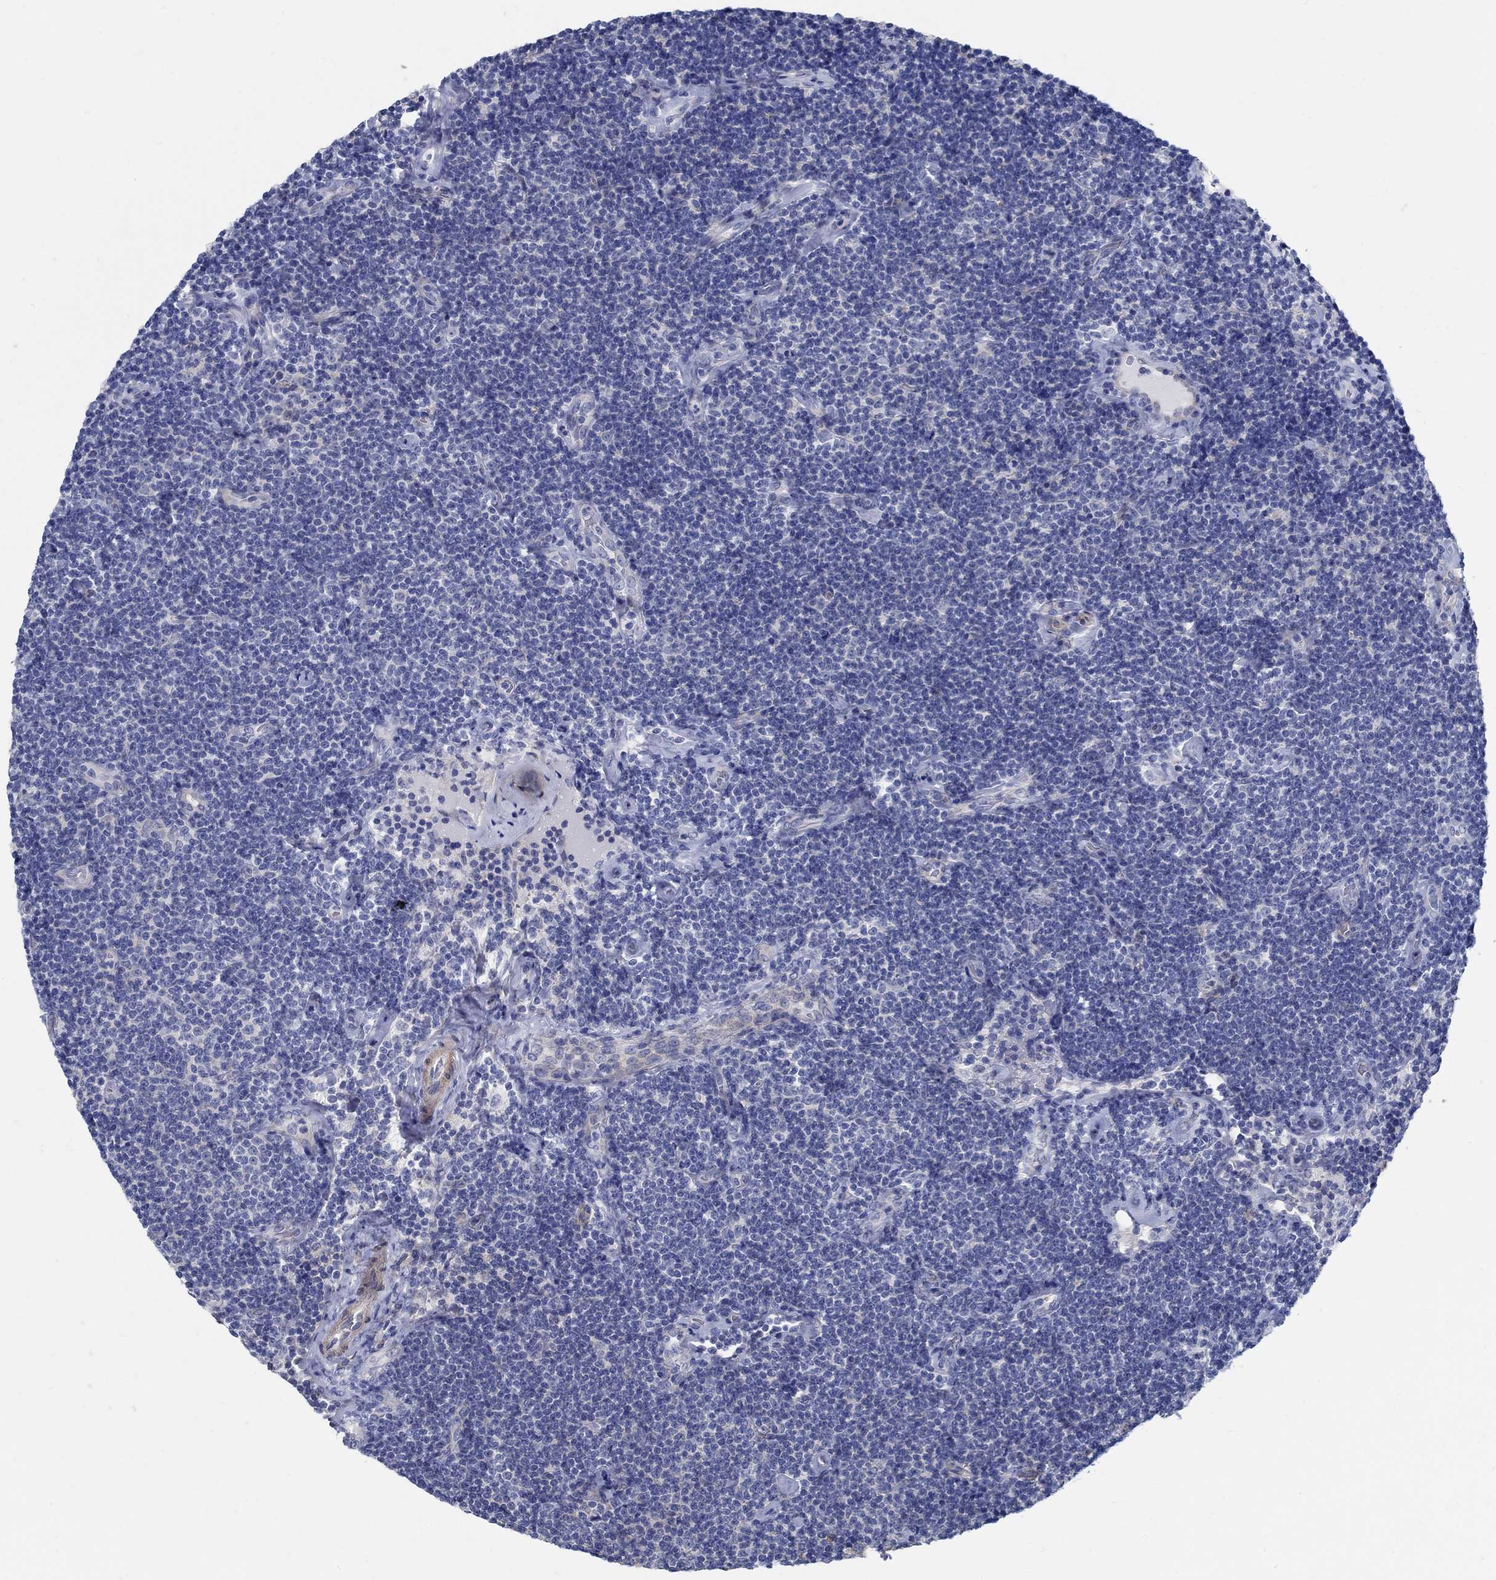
{"staining": {"intensity": "negative", "quantity": "none", "location": "none"}, "tissue": "lymphoma", "cell_type": "Tumor cells", "image_type": "cancer", "snomed": [{"axis": "morphology", "description": "Malignant lymphoma, non-Hodgkin's type, Low grade"}, {"axis": "topography", "description": "Lymph node"}], "caption": "This image is of lymphoma stained with immunohistochemistry to label a protein in brown with the nuclei are counter-stained blue. There is no positivity in tumor cells.", "gene": "C15orf39", "patient": {"sex": "male", "age": 81}}